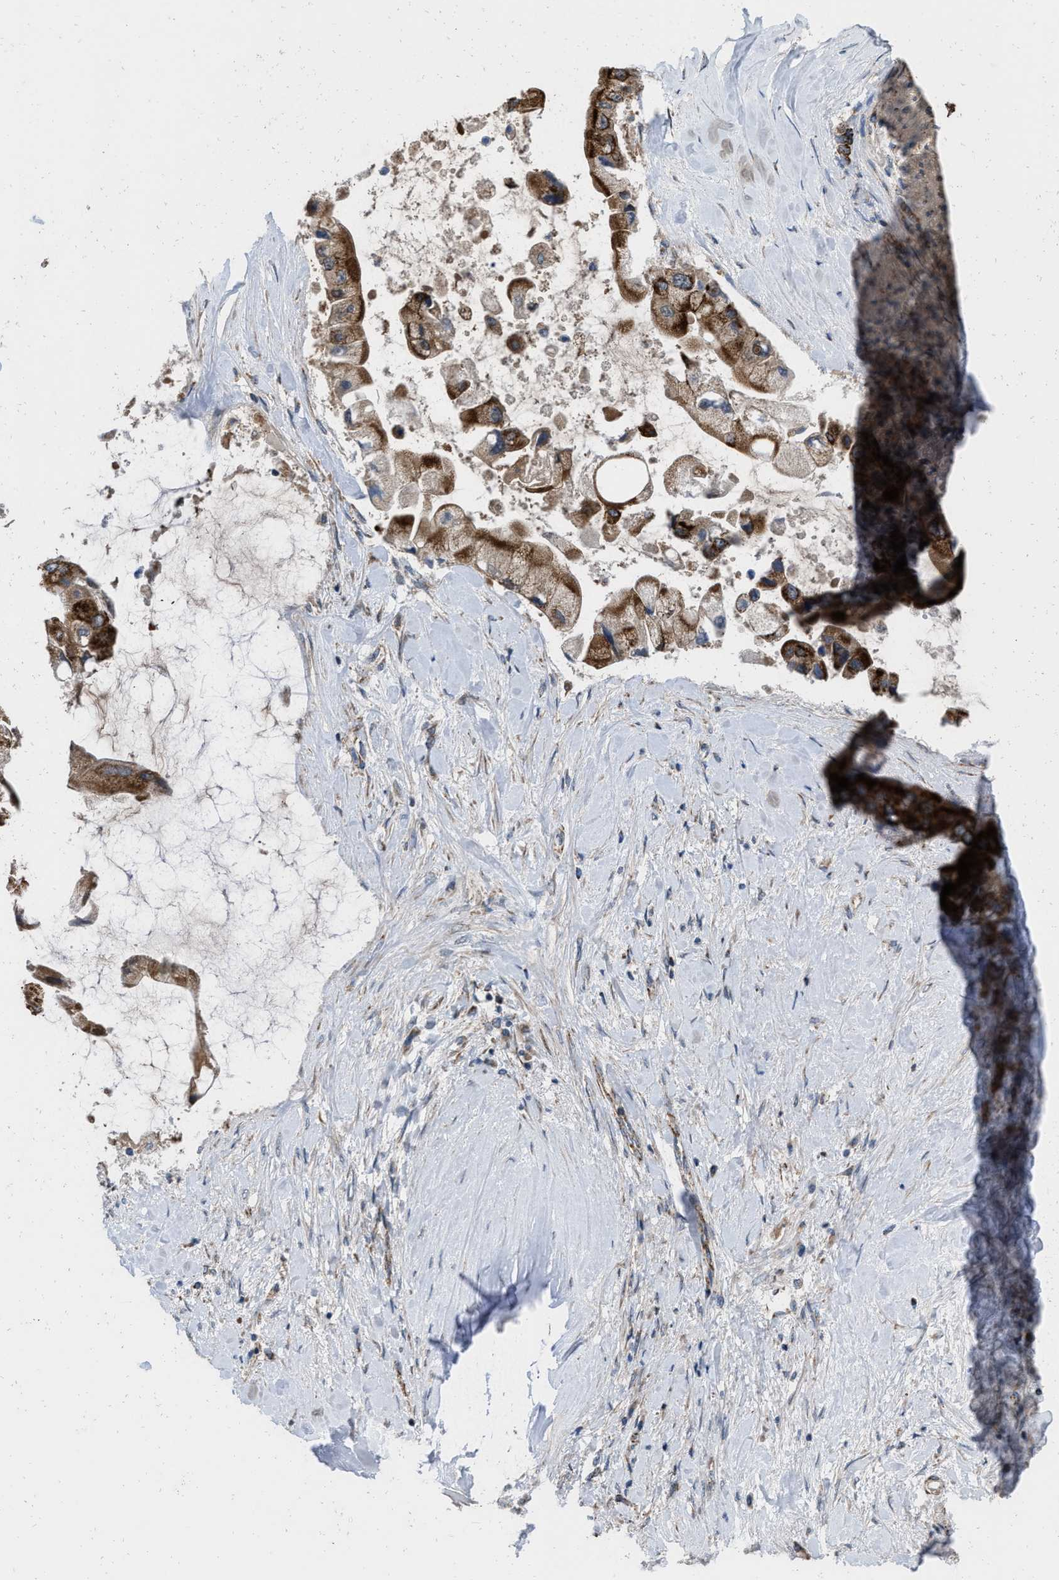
{"staining": {"intensity": "strong", "quantity": ">75%", "location": "cytoplasmic/membranous"}, "tissue": "liver cancer", "cell_type": "Tumor cells", "image_type": "cancer", "snomed": [{"axis": "morphology", "description": "Cholangiocarcinoma"}, {"axis": "topography", "description": "Liver"}], "caption": "Immunohistochemistry image of neoplastic tissue: human liver cholangiocarcinoma stained using immunohistochemistry exhibits high levels of strong protein expression localized specifically in the cytoplasmic/membranous of tumor cells, appearing as a cytoplasmic/membranous brown color.", "gene": "AKAP1", "patient": {"sex": "male", "age": 50}}